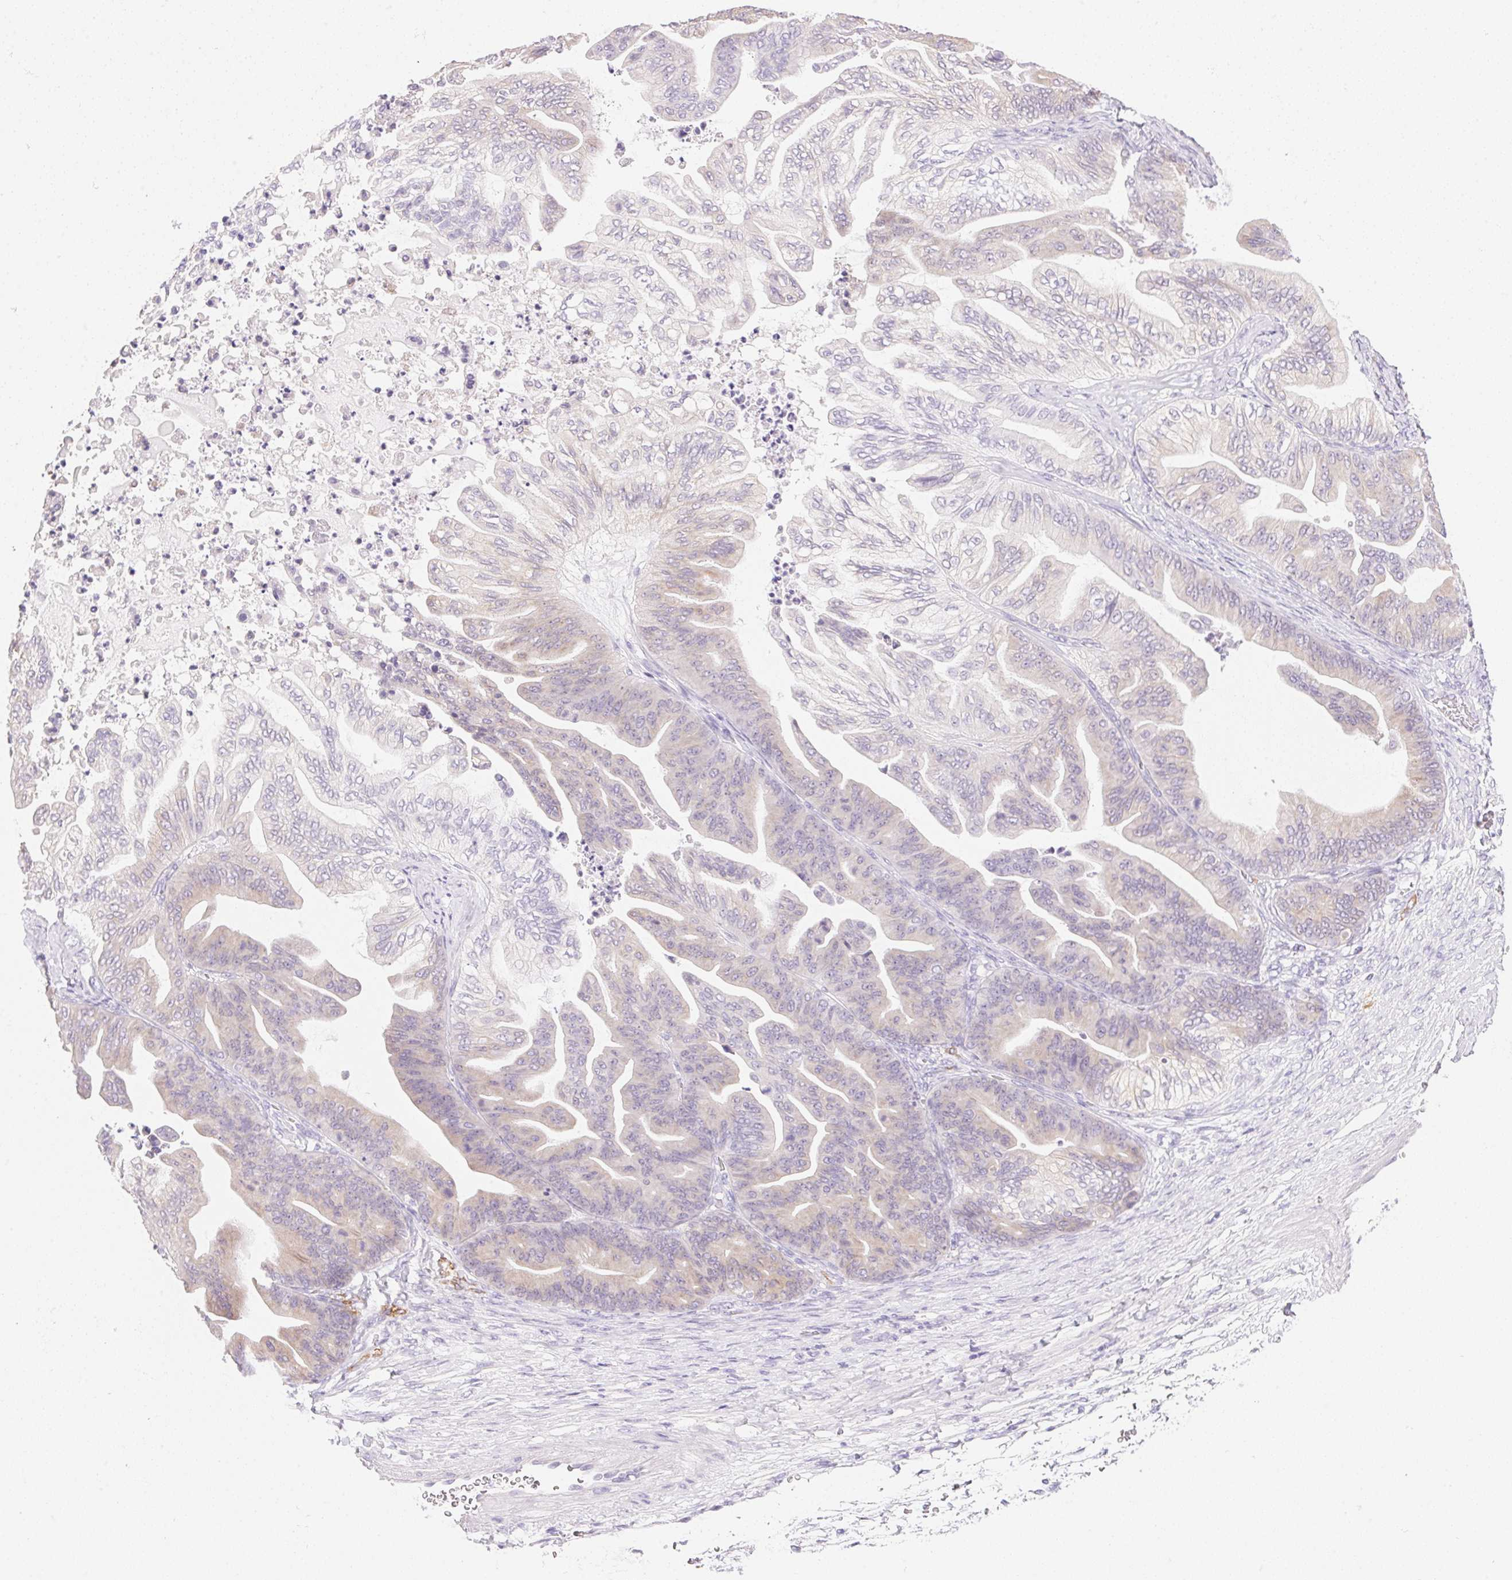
{"staining": {"intensity": "weak", "quantity": "<25%", "location": "cytoplasmic/membranous"}, "tissue": "ovarian cancer", "cell_type": "Tumor cells", "image_type": "cancer", "snomed": [{"axis": "morphology", "description": "Cystadenocarcinoma, mucinous, NOS"}, {"axis": "topography", "description": "Ovary"}], "caption": "The histopathology image demonstrates no staining of tumor cells in ovarian mucinous cystadenocarcinoma. Nuclei are stained in blue.", "gene": "DHCR24", "patient": {"sex": "female", "age": 67}}